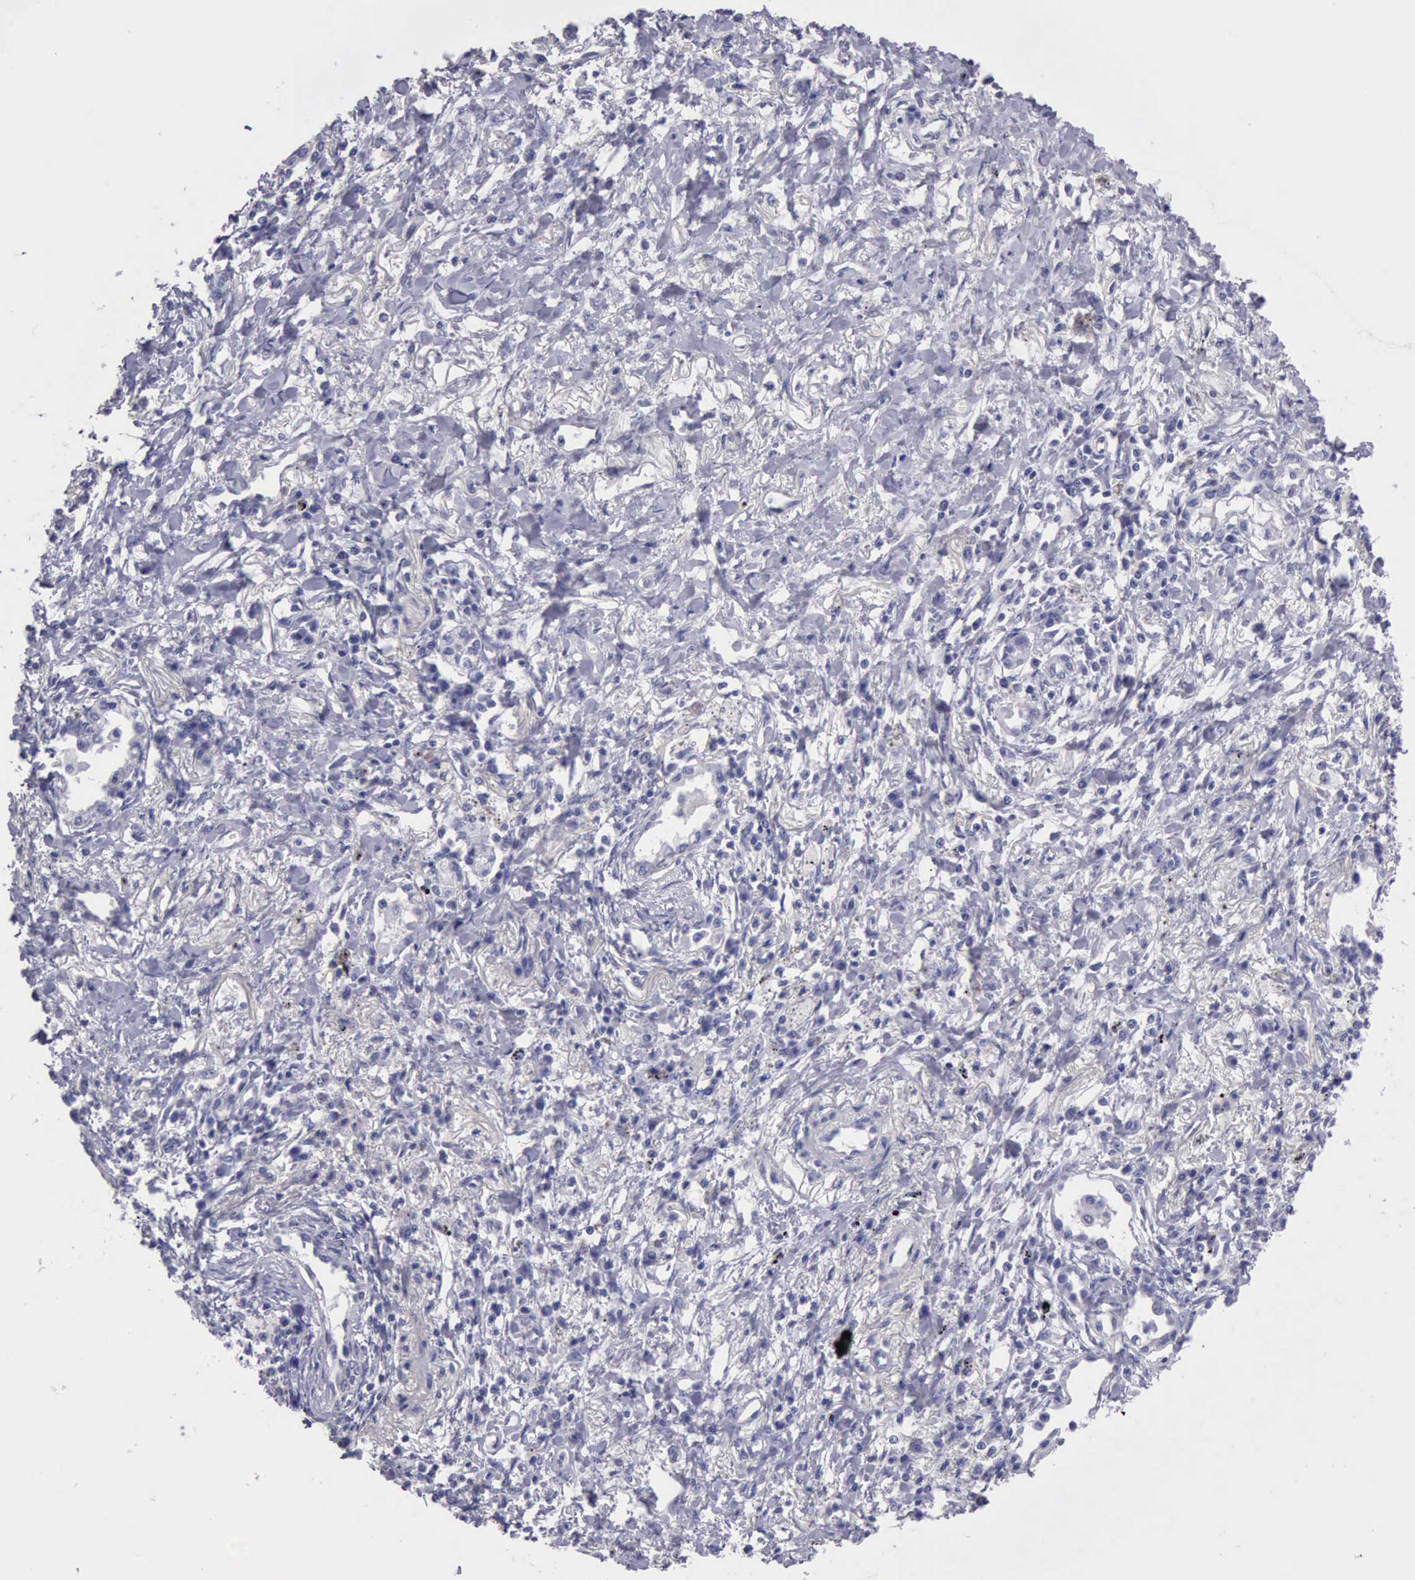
{"staining": {"intensity": "negative", "quantity": "none", "location": "none"}, "tissue": "lung cancer", "cell_type": "Tumor cells", "image_type": "cancer", "snomed": [{"axis": "morphology", "description": "Adenocarcinoma, NOS"}, {"axis": "topography", "description": "Lung"}], "caption": "This is a histopathology image of immunohistochemistry (IHC) staining of lung cancer (adenocarcinoma), which shows no expression in tumor cells.", "gene": "KCND1", "patient": {"sex": "male", "age": 60}}